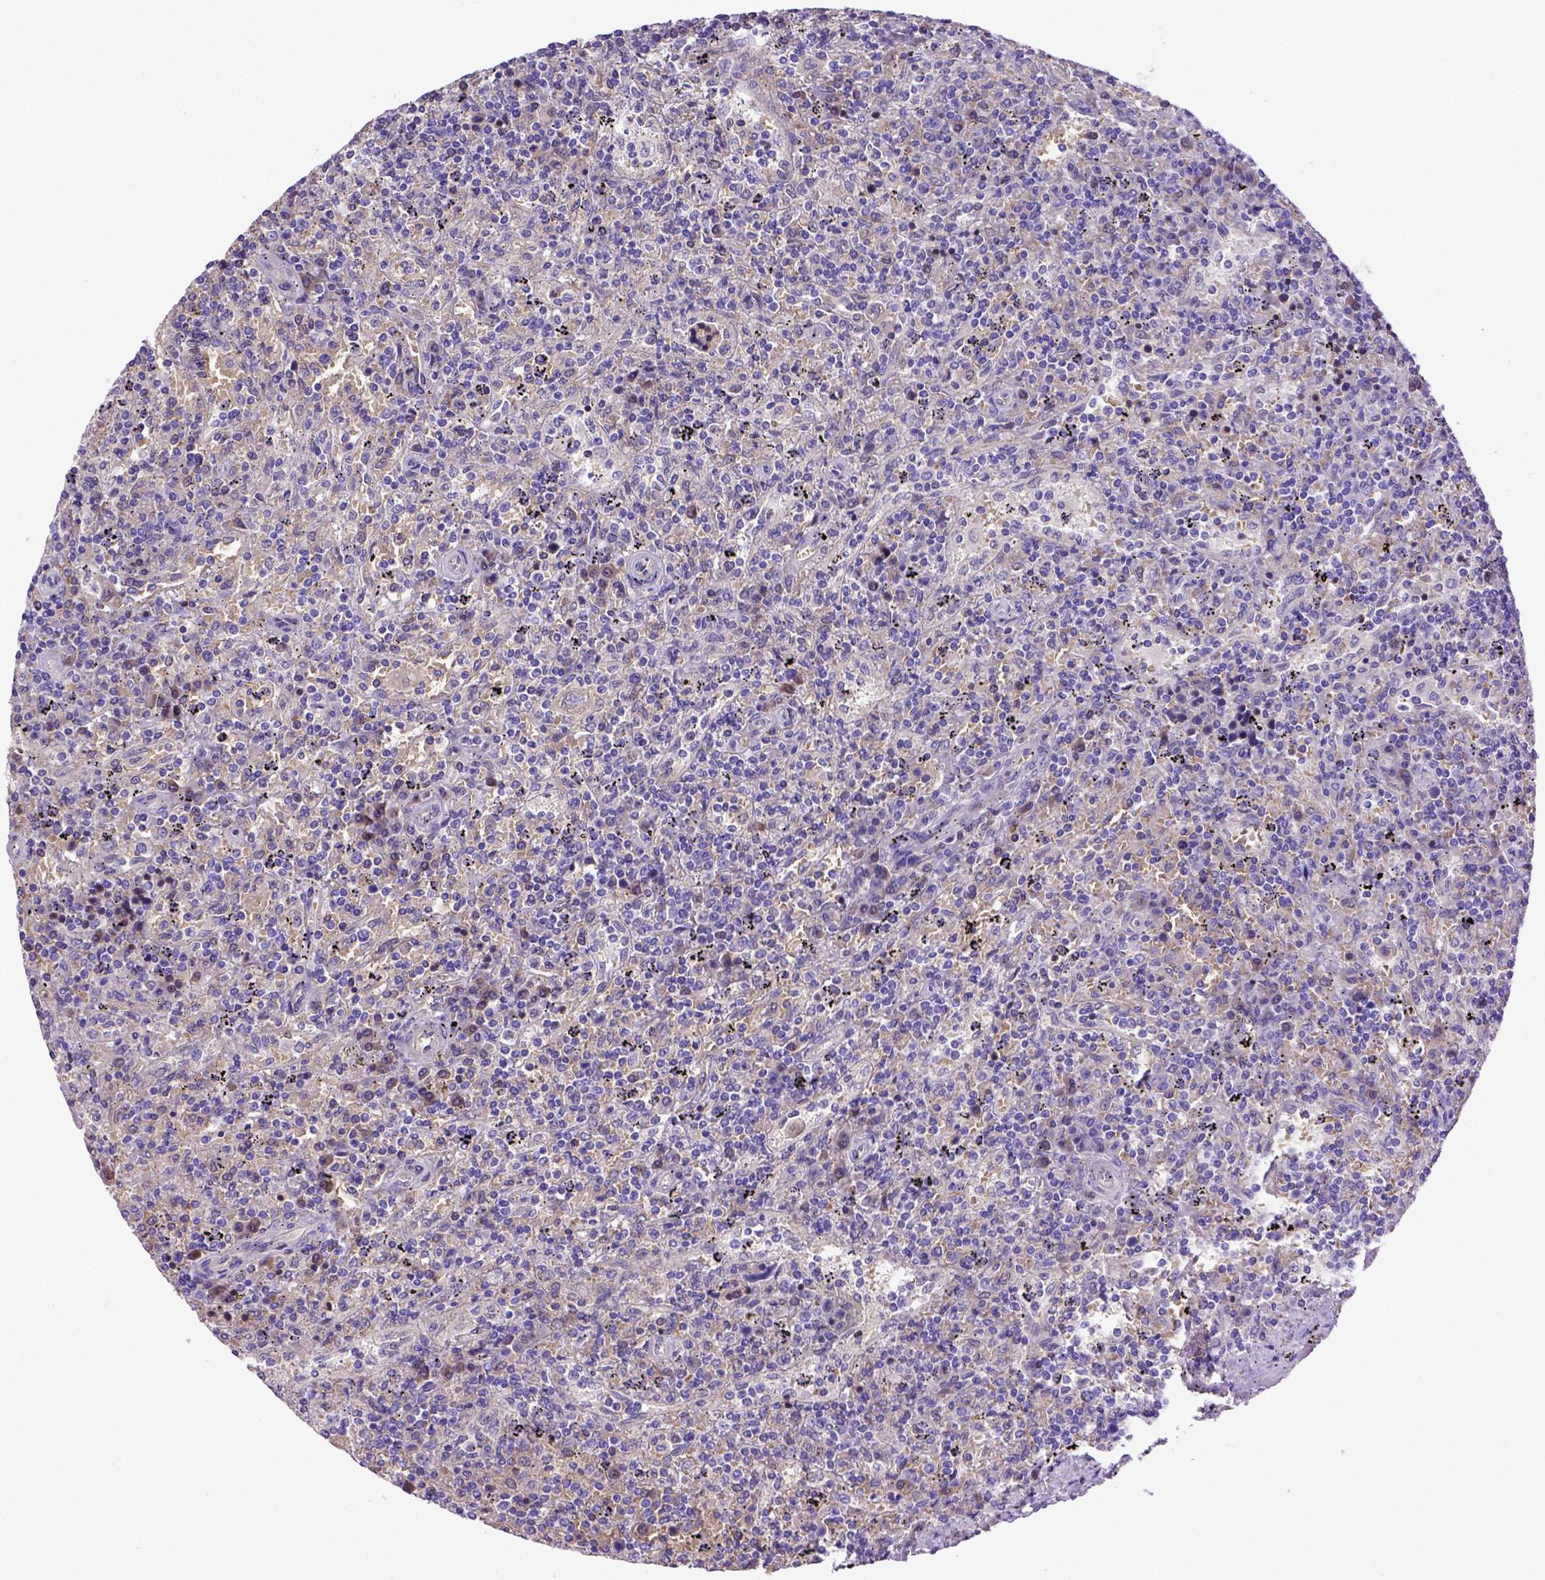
{"staining": {"intensity": "negative", "quantity": "none", "location": "none"}, "tissue": "lymphoma", "cell_type": "Tumor cells", "image_type": "cancer", "snomed": [{"axis": "morphology", "description": "Malignant lymphoma, non-Hodgkin's type, Low grade"}, {"axis": "topography", "description": "Spleen"}], "caption": "This is a micrograph of immunohistochemistry staining of low-grade malignant lymphoma, non-Hodgkin's type, which shows no expression in tumor cells.", "gene": "ADAM12", "patient": {"sex": "male", "age": 62}}